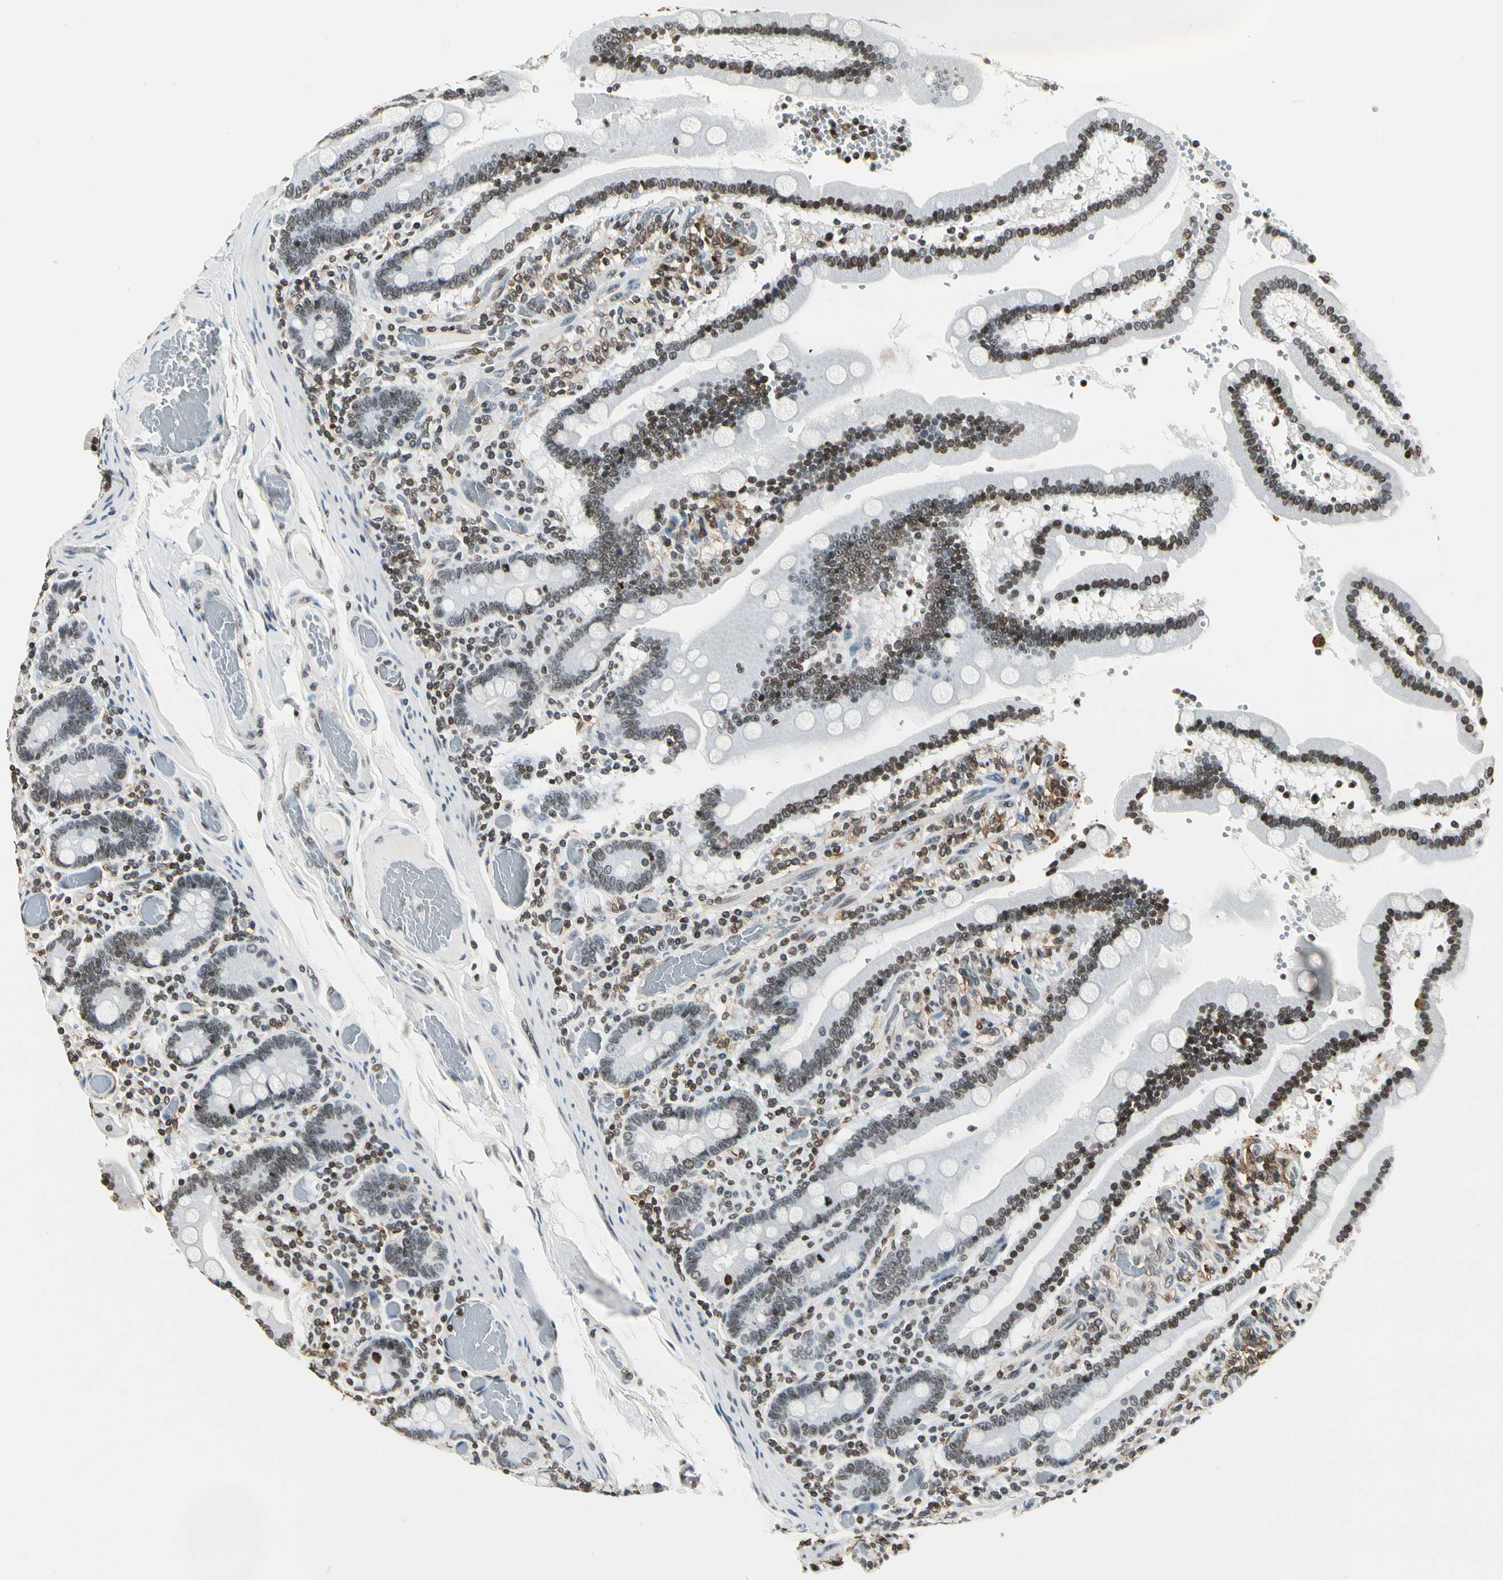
{"staining": {"intensity": "moderate", "quantity": "25%-75%", "location": "nuclear"}, "tissue": "small intestine", "cell_type": "Glandular cells", "image_type": "normal", "snomed": [{"axis": "morphology", "description": "Normal tissue, NOS"}, {"axis": "topography", "description": "Small intestine"}], "caption": "Benign small intestine shows moderate nuclear positivity in approximately 25%-75% of glandular cells, visualized by immunohistochemistry. (IHC, brightfield microscopy, high magnification).", "gene": "FER", "patient": {"sex": "male", "age": 59}}